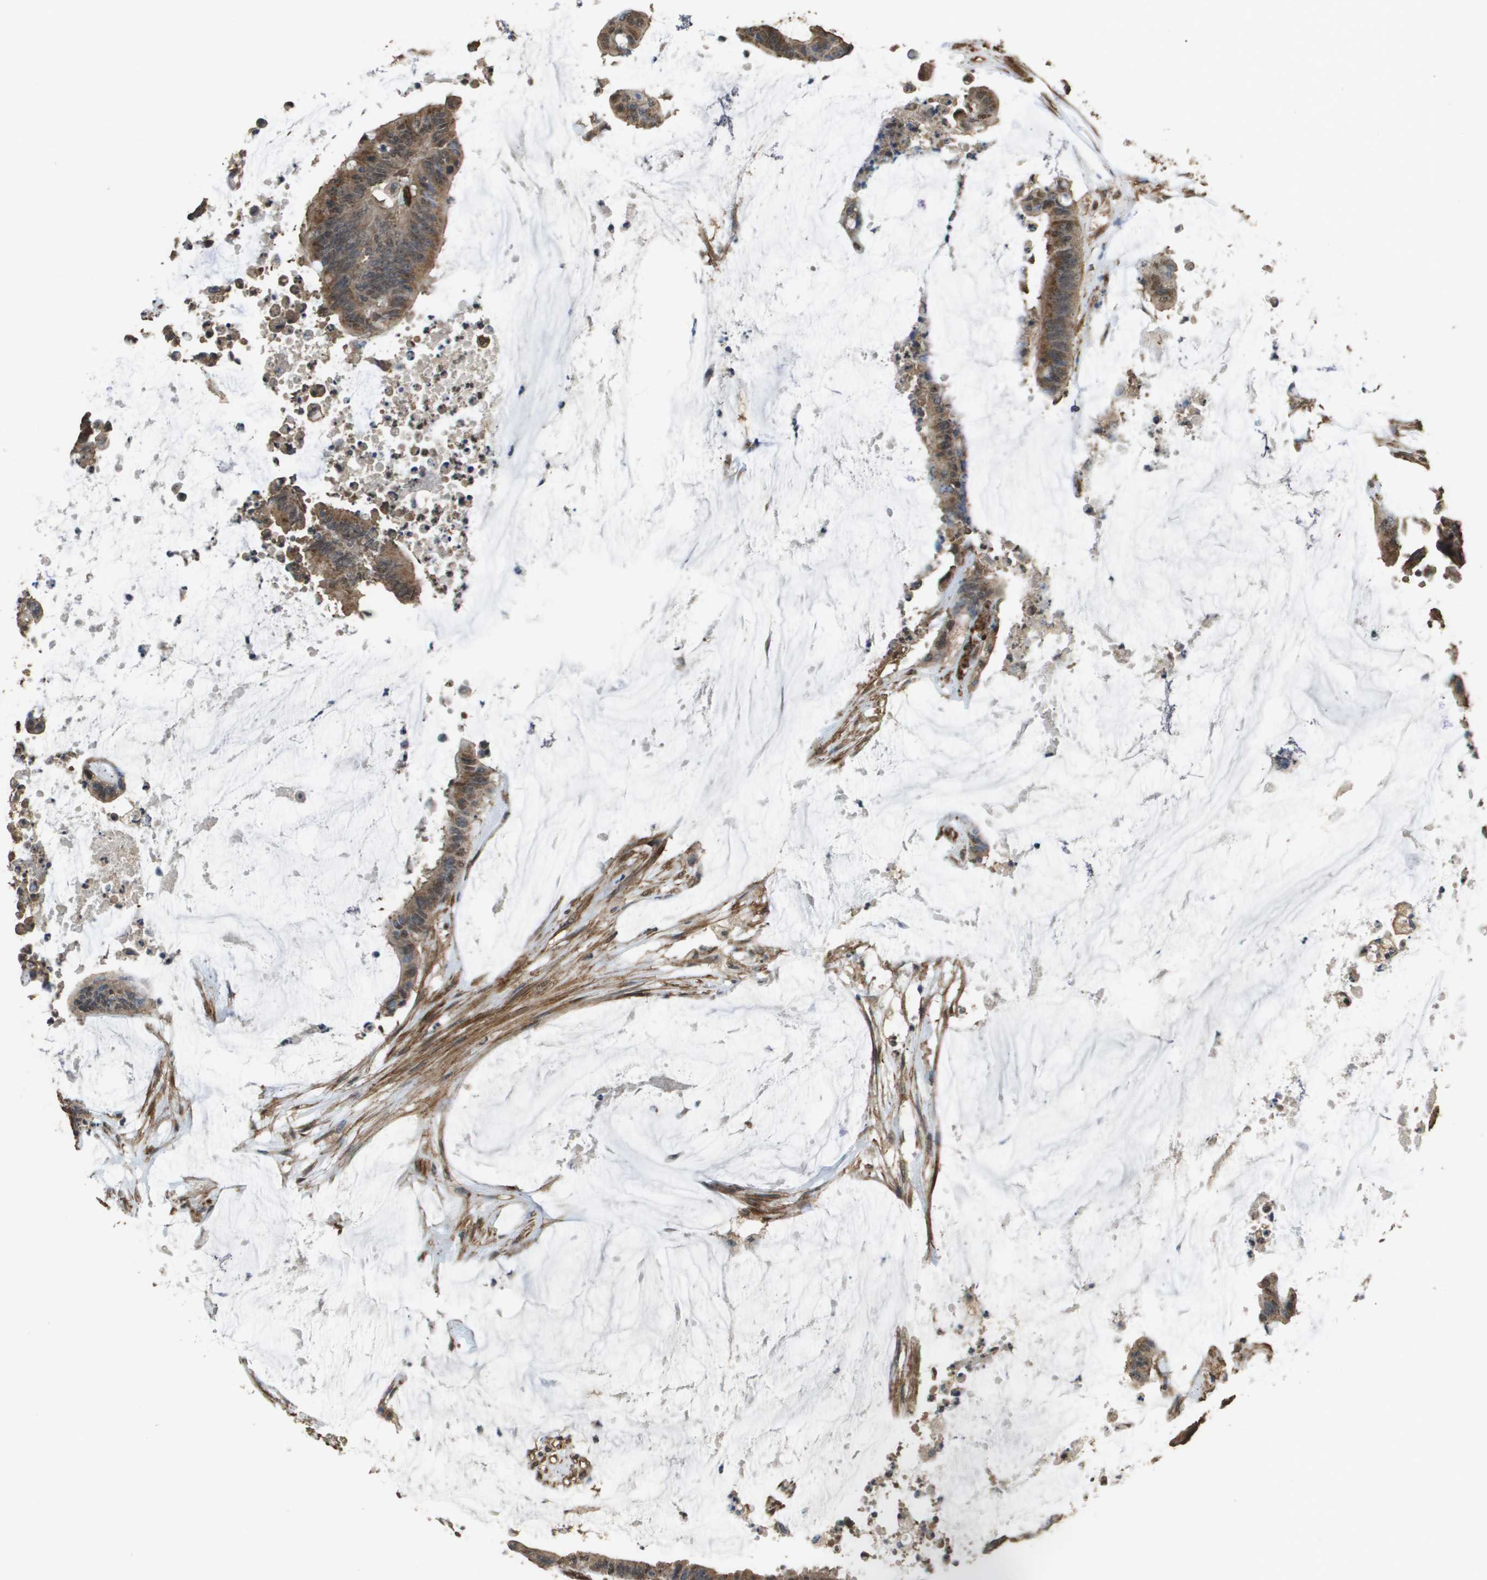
{"staining": {"intensity": "moderate", "quantity": ">75%", "location": "cytoplasmic/membranous,nuclear"}, "tissue": "colorectal cancer", "cell_type": "Tumor cells", "image_type": "cancer", "snomed": [{"axis": "morphology", "description": "Adenocarcinoma, NOS"}, {"axis": "topography", "description": "Rectum"}], "caption": "IHC photomicrograph of colorectal adenocarcinoma stained for a protein (brown), which shows medium levels of moderate cytoplasmic/membranous and nuclear expression in about >75% of tumor cells.", "gene": "AAMP", "patient": {"sex": "female", "age": 66}}